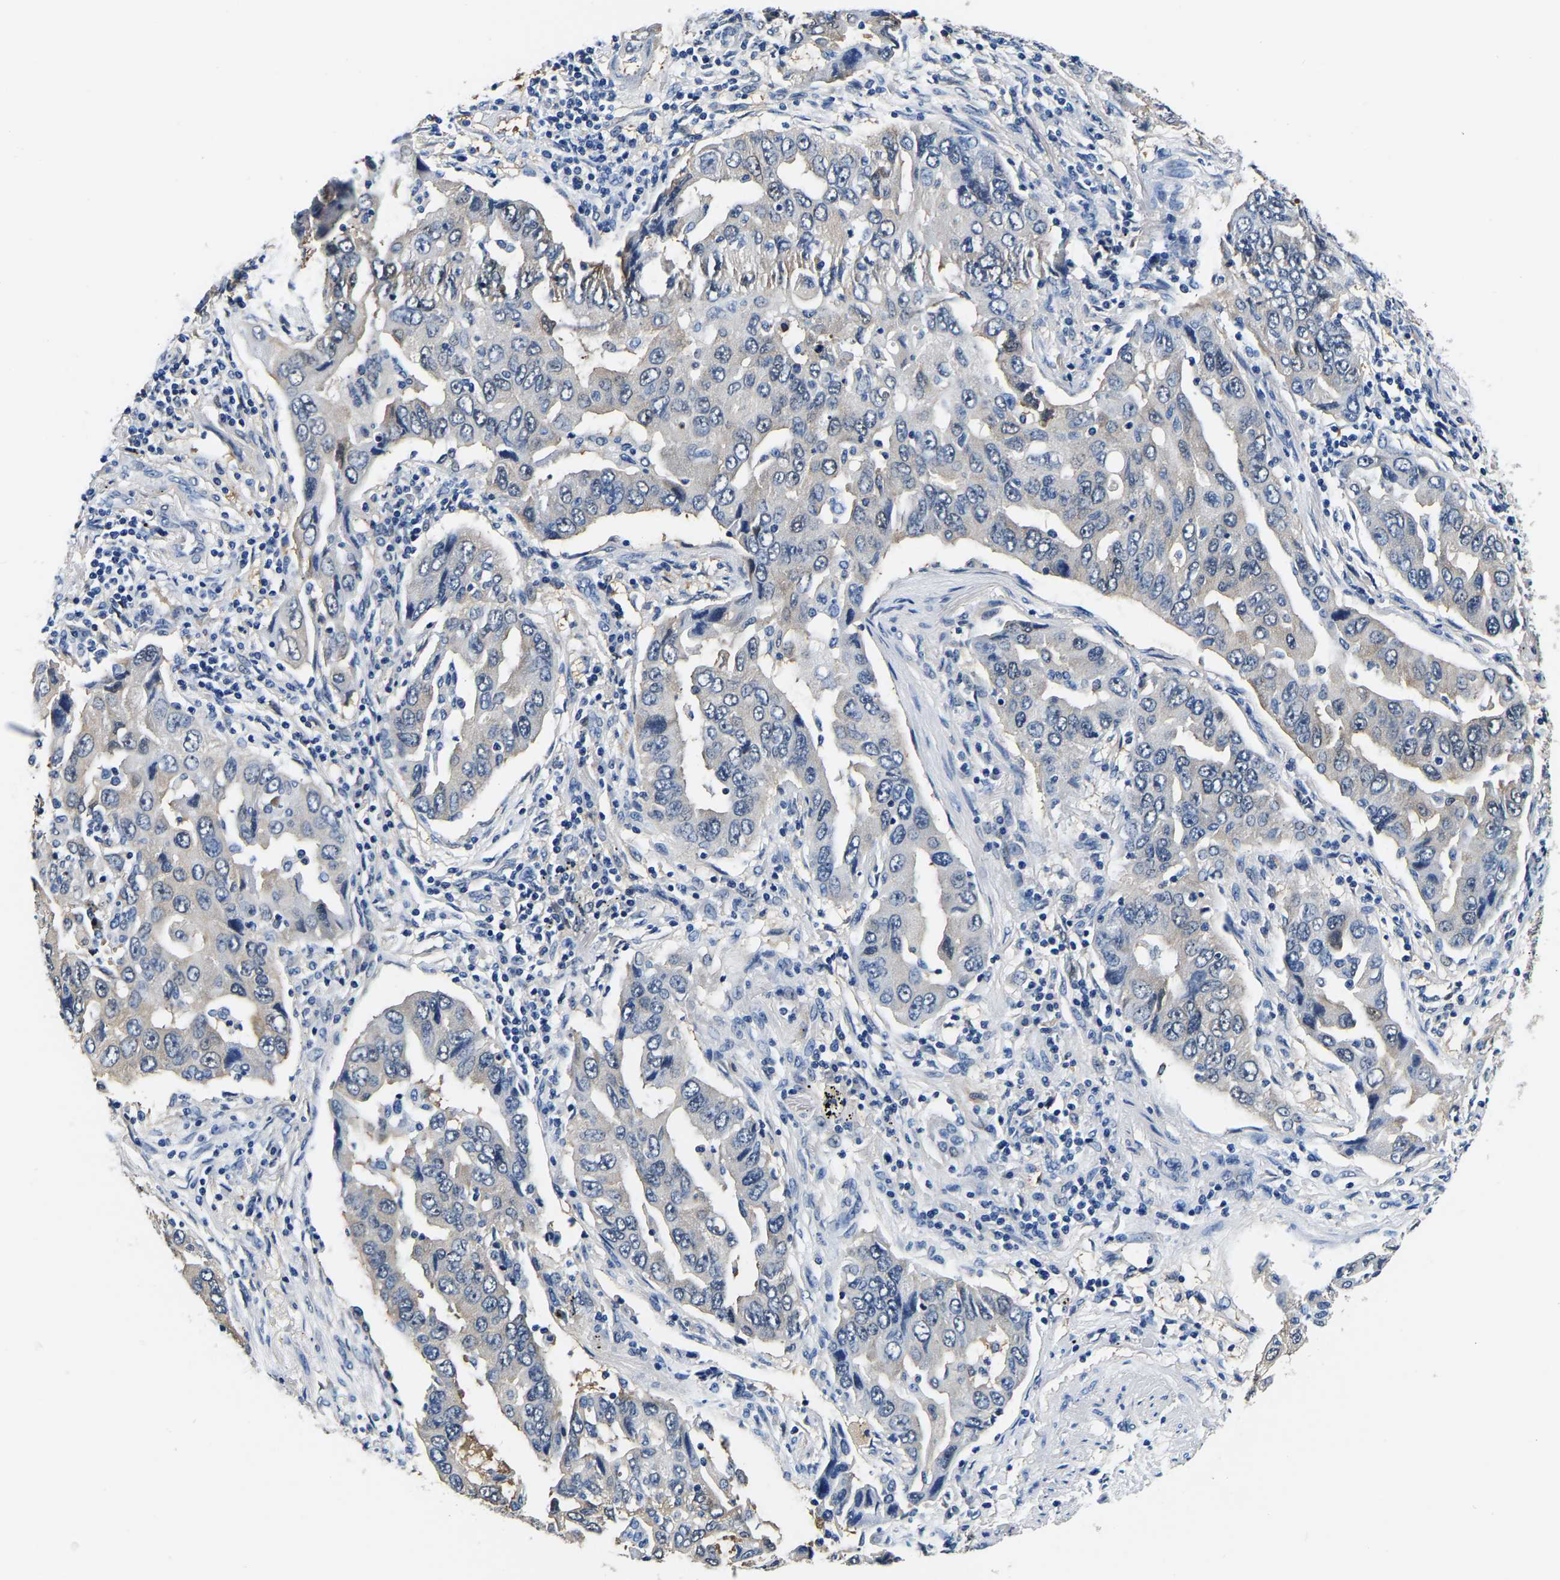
{"staining": {"intensity": "weak", "quantity": "<25%", "location": "cytoplasmic/membranous"}, "tissue": "lung cancer", "cell_type": "Tumor cells", "image_type": "cancer", "snomed": [{"axis": "morphology", "description": "Adenocarcinoma, NOS"}, {"axis": "topography", "description": "Lung"}], "caption": "Immunohistochemistry (IHC) photomicrograph of neoplastic tissue: human lung cancer stained with DAB shows no significant protein positivity in tumor cells.", "gene": "ACO1", "patient": {"sex": "female", "age": 65}}